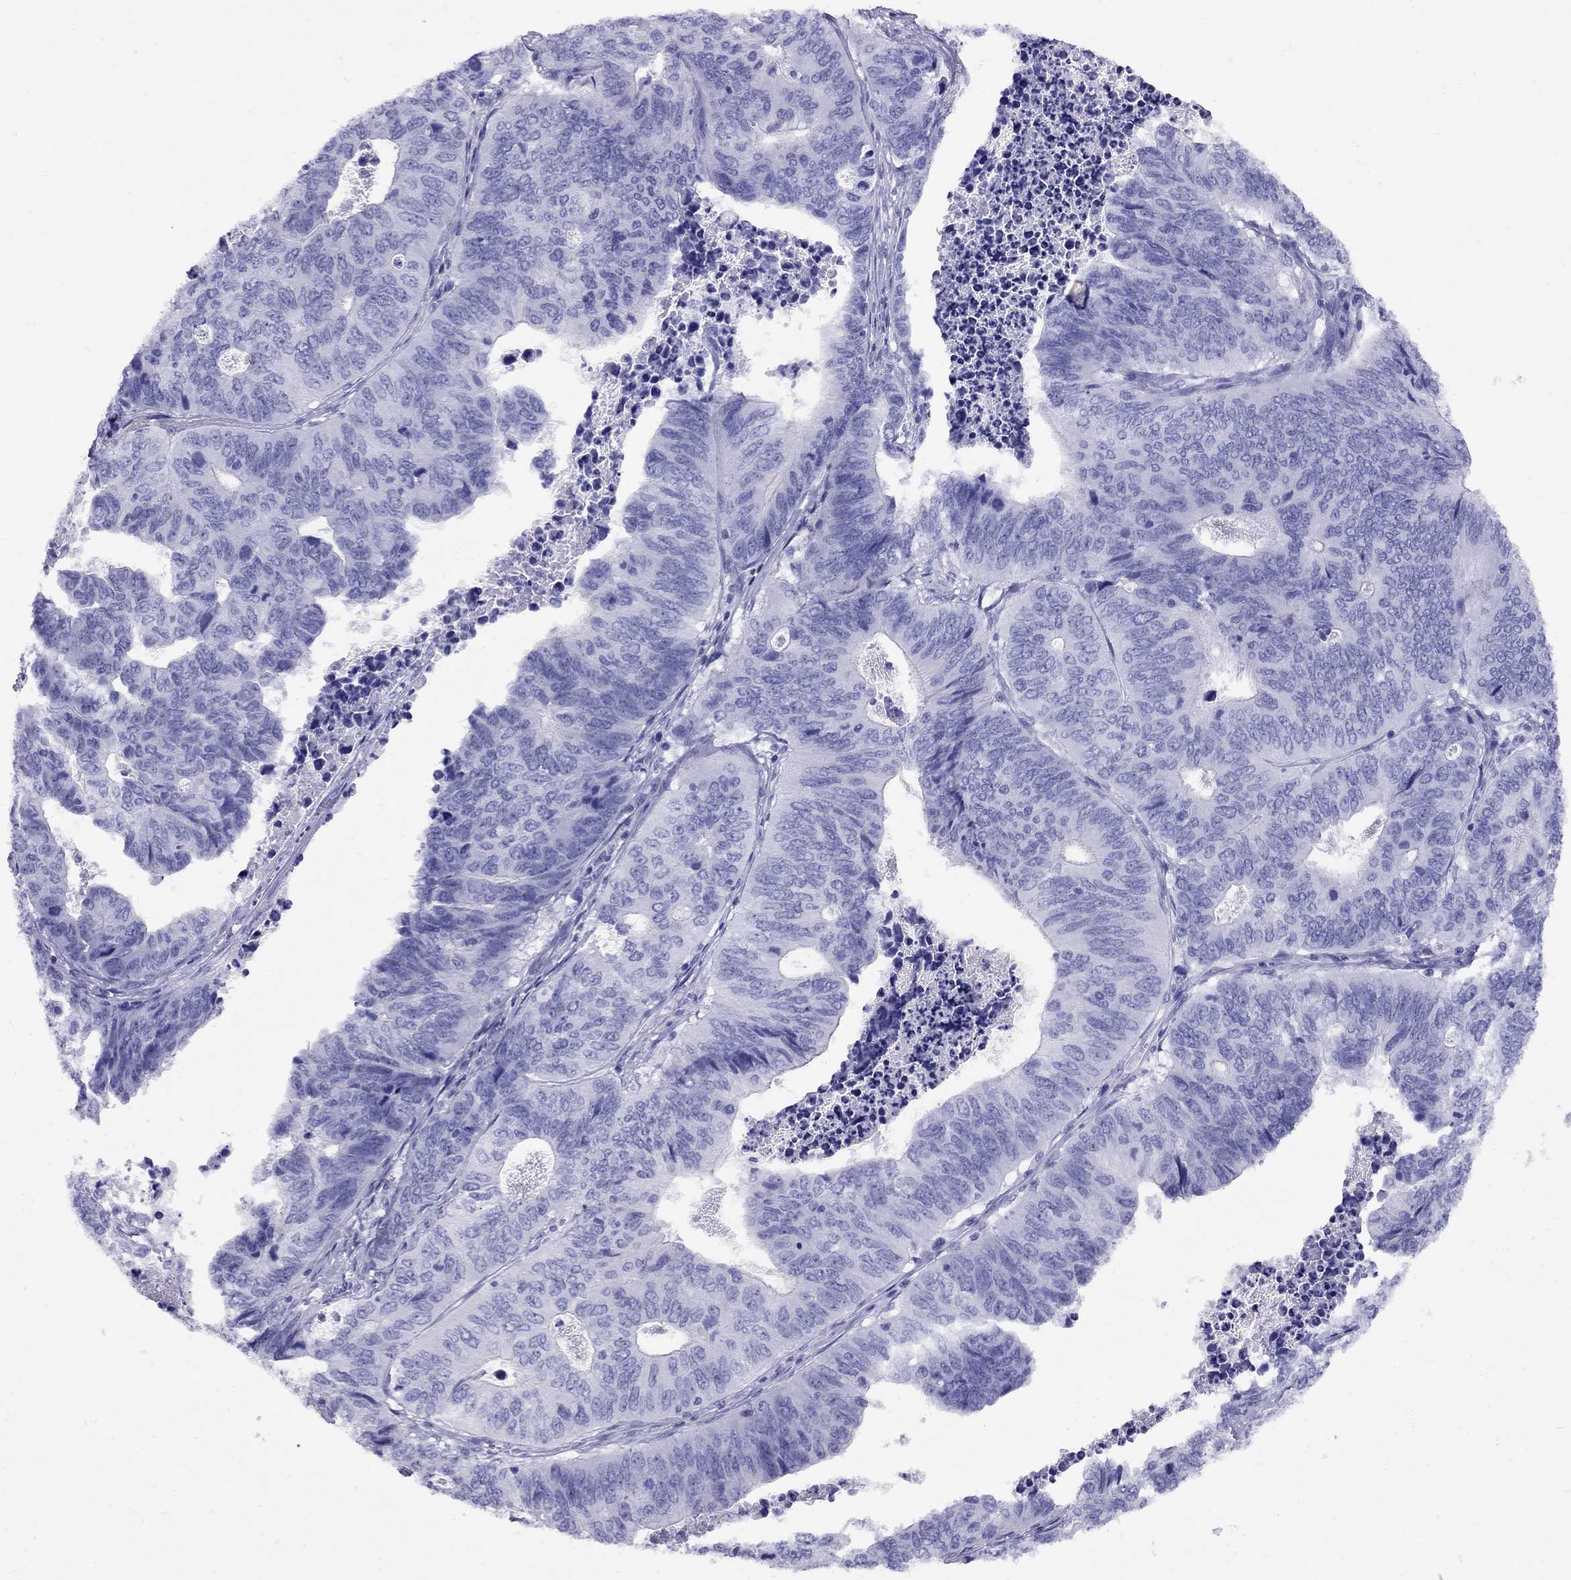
{"staining": {"intensity": "negative", "quantity": "none", "location": "none"}, "tissue": "stomach cancer", "cell_type": "Tumor cells", "image_type": "cancer", "snomed": [{"axis": "morphology", "description": "Adenocarcinoma, NOS"}, {"axis": "topography", "description": "Stomach, upper"}], "caption": "Human stomach adenocarcinoma stained for a protein using immunohistochemistry (IHC) exhibits no staining in tumor cells.", "gene": "AVPR1B", "patient": {"sex": "female", "age": 67}}